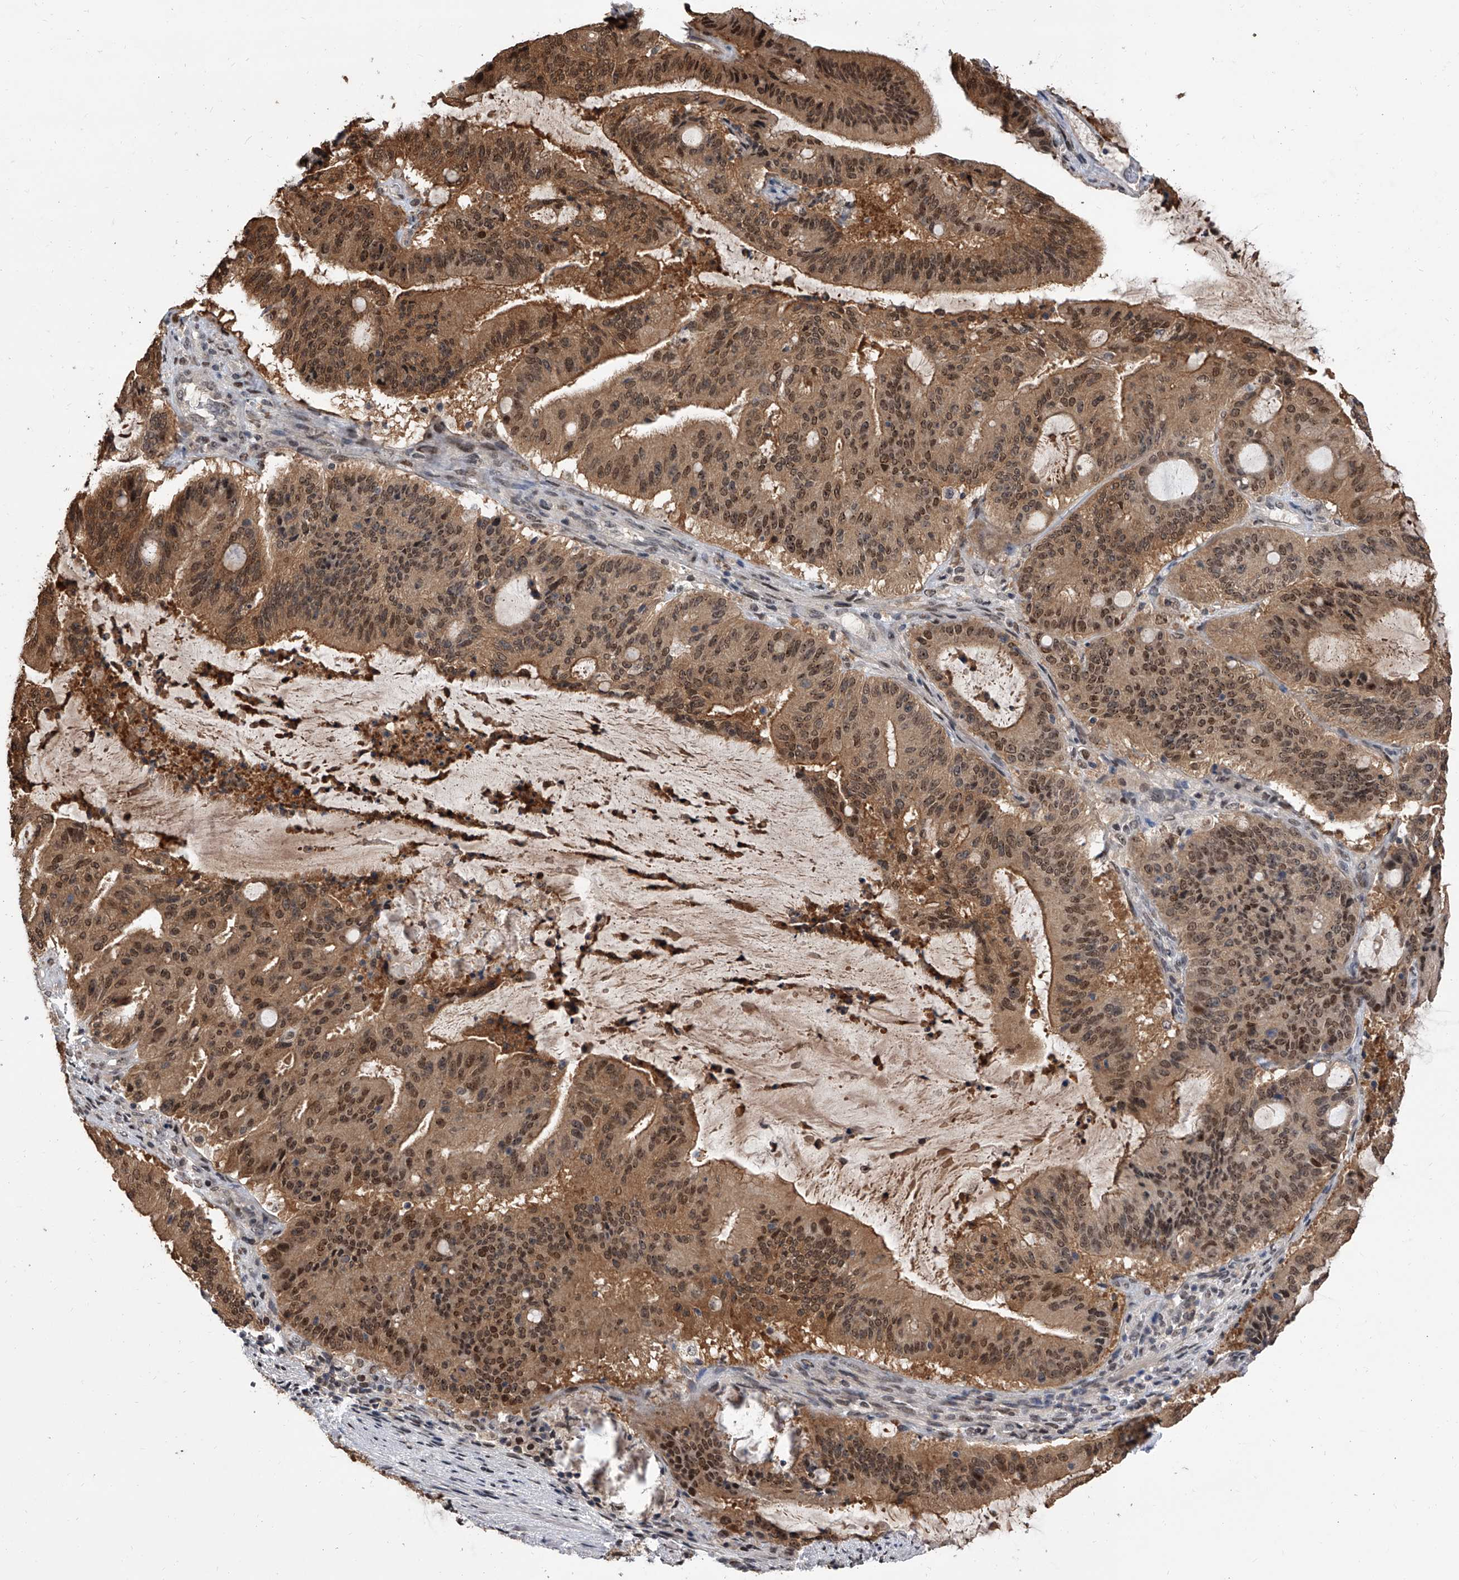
{"staining": {"intensity": "moderate", "quantity": ">75%", "location": "cytoplasmic/membranous,nuclear"}, "tissue": "liver cancer", "cell_type": "Tumor cells", "image_type": "cancer", "snomed": [{"axis": "morphology", "description": "Normal tissue, NOS"}, {"axis": "morphology", "description": "Cholangiocarcinoma"}, {"axis": "topography", "description": "Liver"}, {"axis": "topography", "description": "Peripheral nerve tissue"}], "caption": "Approximately >75% of tumor cells in human liver cancer display moderate cytoplasmic/membranous and nuclear protein positivity as visualized by brown immunohistochemical staining.", "gene": "BHLHE23", "patient": {"sex": "female", "age": 73}}